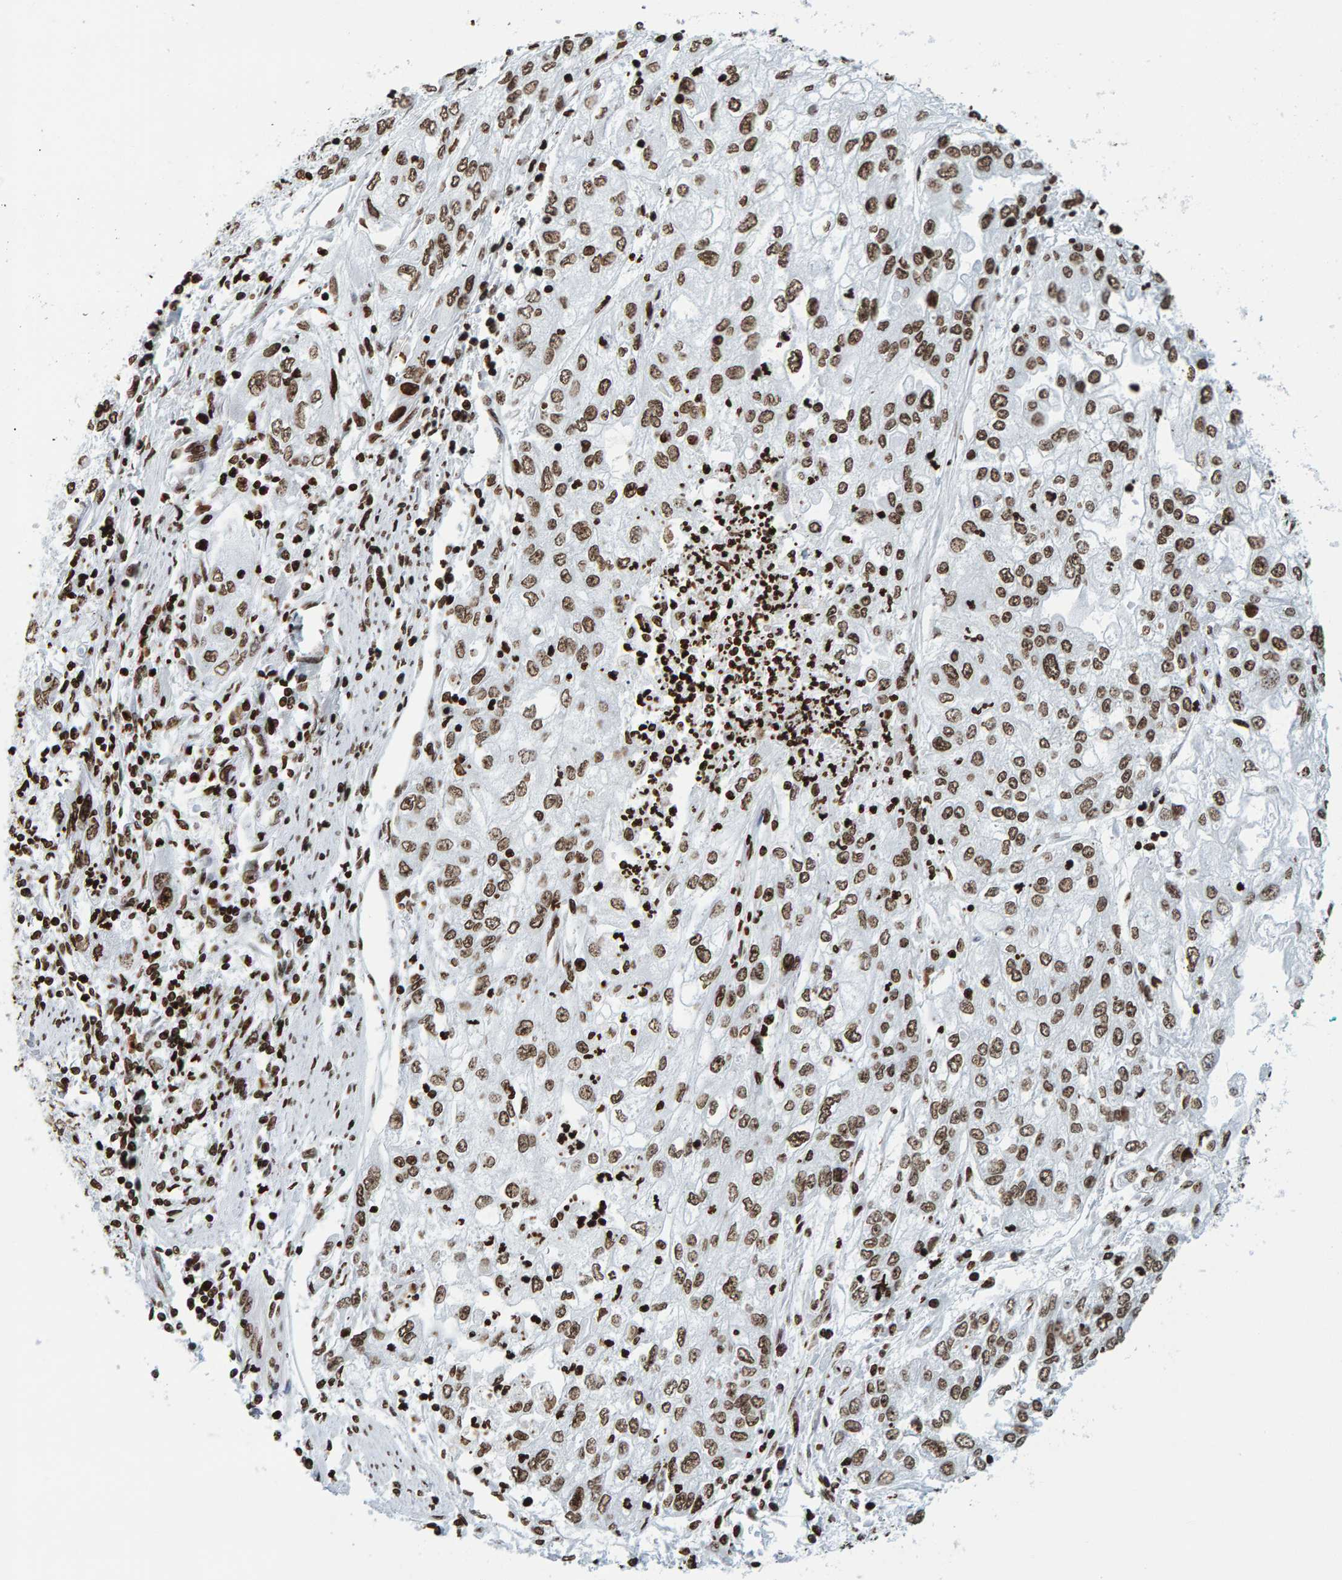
{"staining": {"intensity": "strong", "quantity": ">75%", "location": "nuclear"}, "tissue": "endometrial cancer", "cell_type": "Tumor cells", "image_type": "cancer", "snomed": [{"axis": "morphology", "description": "Adenocarcinoma, NOS"}, {"axis": "topography", "description": "Endometrium"}], "caption": "This histopathology image displays immunohistochemistry (IHC) staining of adenocarcinoma (endometrial), with high strong nuclear staining in about >75% of tumor cells.", "gene": "BRF2", "patient": {"sex": "female", "age": 49}}